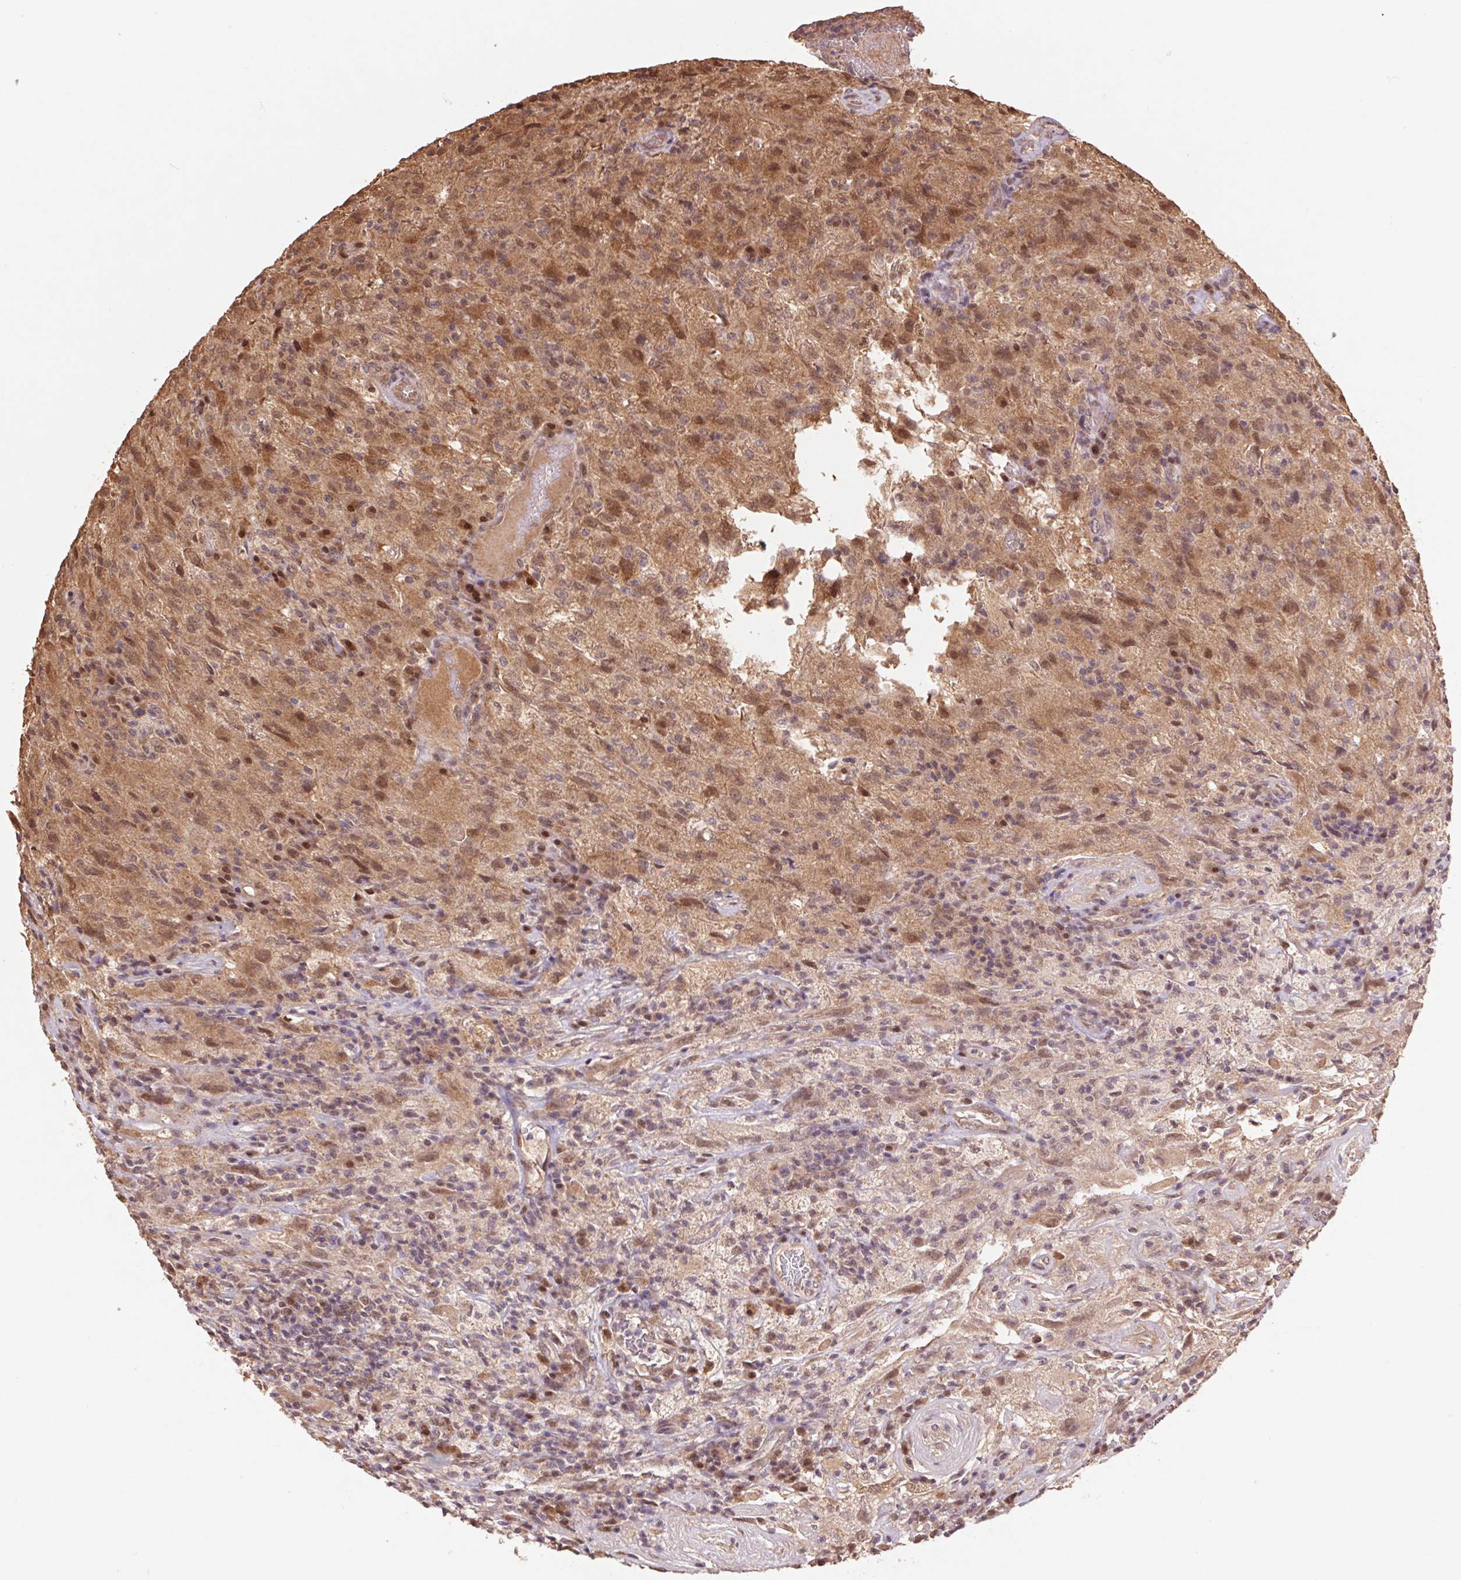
{"staining": {"intensity": "moderate", "quantity": ">75%", "location": "cytoplasmic/membranous,nuclear"}, "tissue": "glioma", "cell_type": "Tumor cells", "image_type": "cancer", "snomed": [{"axis": "morphology", "description": "Glioma, malignant, High grade"}, {"axis": "topography", "description": "Brain"}], "caption": "Malignant glioma (high-grade) was stained to show a protein in brown. There is medium levels of moderate cytoplasmic/membranous and nuclear expression in approximately >75% of tumor cells.", "gene": "CUTA", "patient": {"sex": "male", "age": 68}}